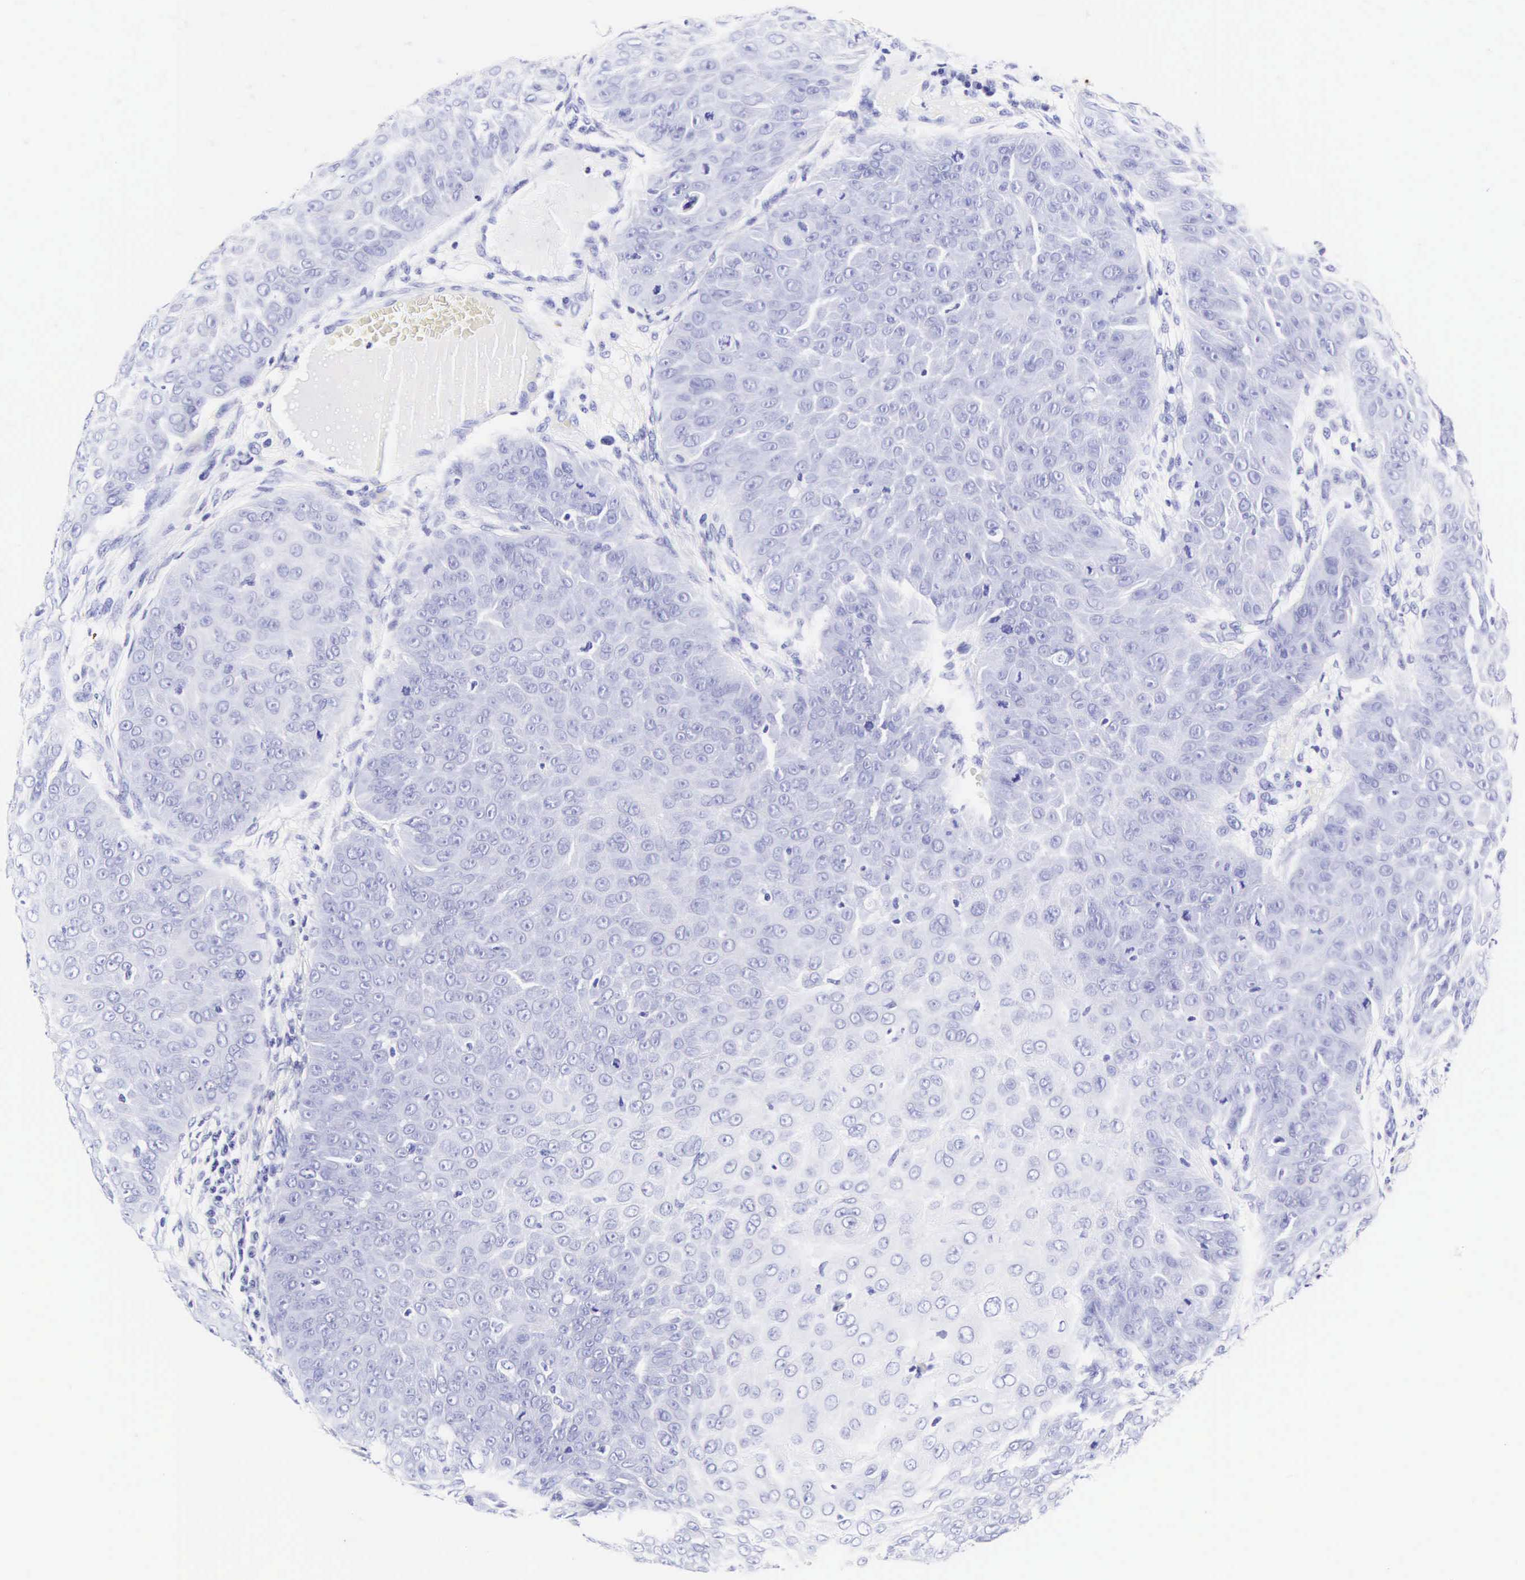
{"staining": {"intensity": "negative", "quantity": "none", "location": "none"}, "tissue": "skin cancer", "cell_type": "Tumor cells", "image_type": "cancer", "snomed": [{"axis": "morphology", "description": "Squamous cell carcinoma, NOS"}, {"axis": "topography", "description": "Skin"}], "caption": "Immunohistochemistry (IHC) micrograph of neoplastic tissue: skin cancer (squamous cell carcinoma) stained with DAB (3,3'-diaminobenzidine) exhibits no significant protein staining in tumor cells. (Brightfield microscopy of DAB (3,3'-diaminobenzidine) immunohistochemistry (IHC) at high magnification).", "gene": "KRT18", "patient": {"sex": "male", "age": 82}}